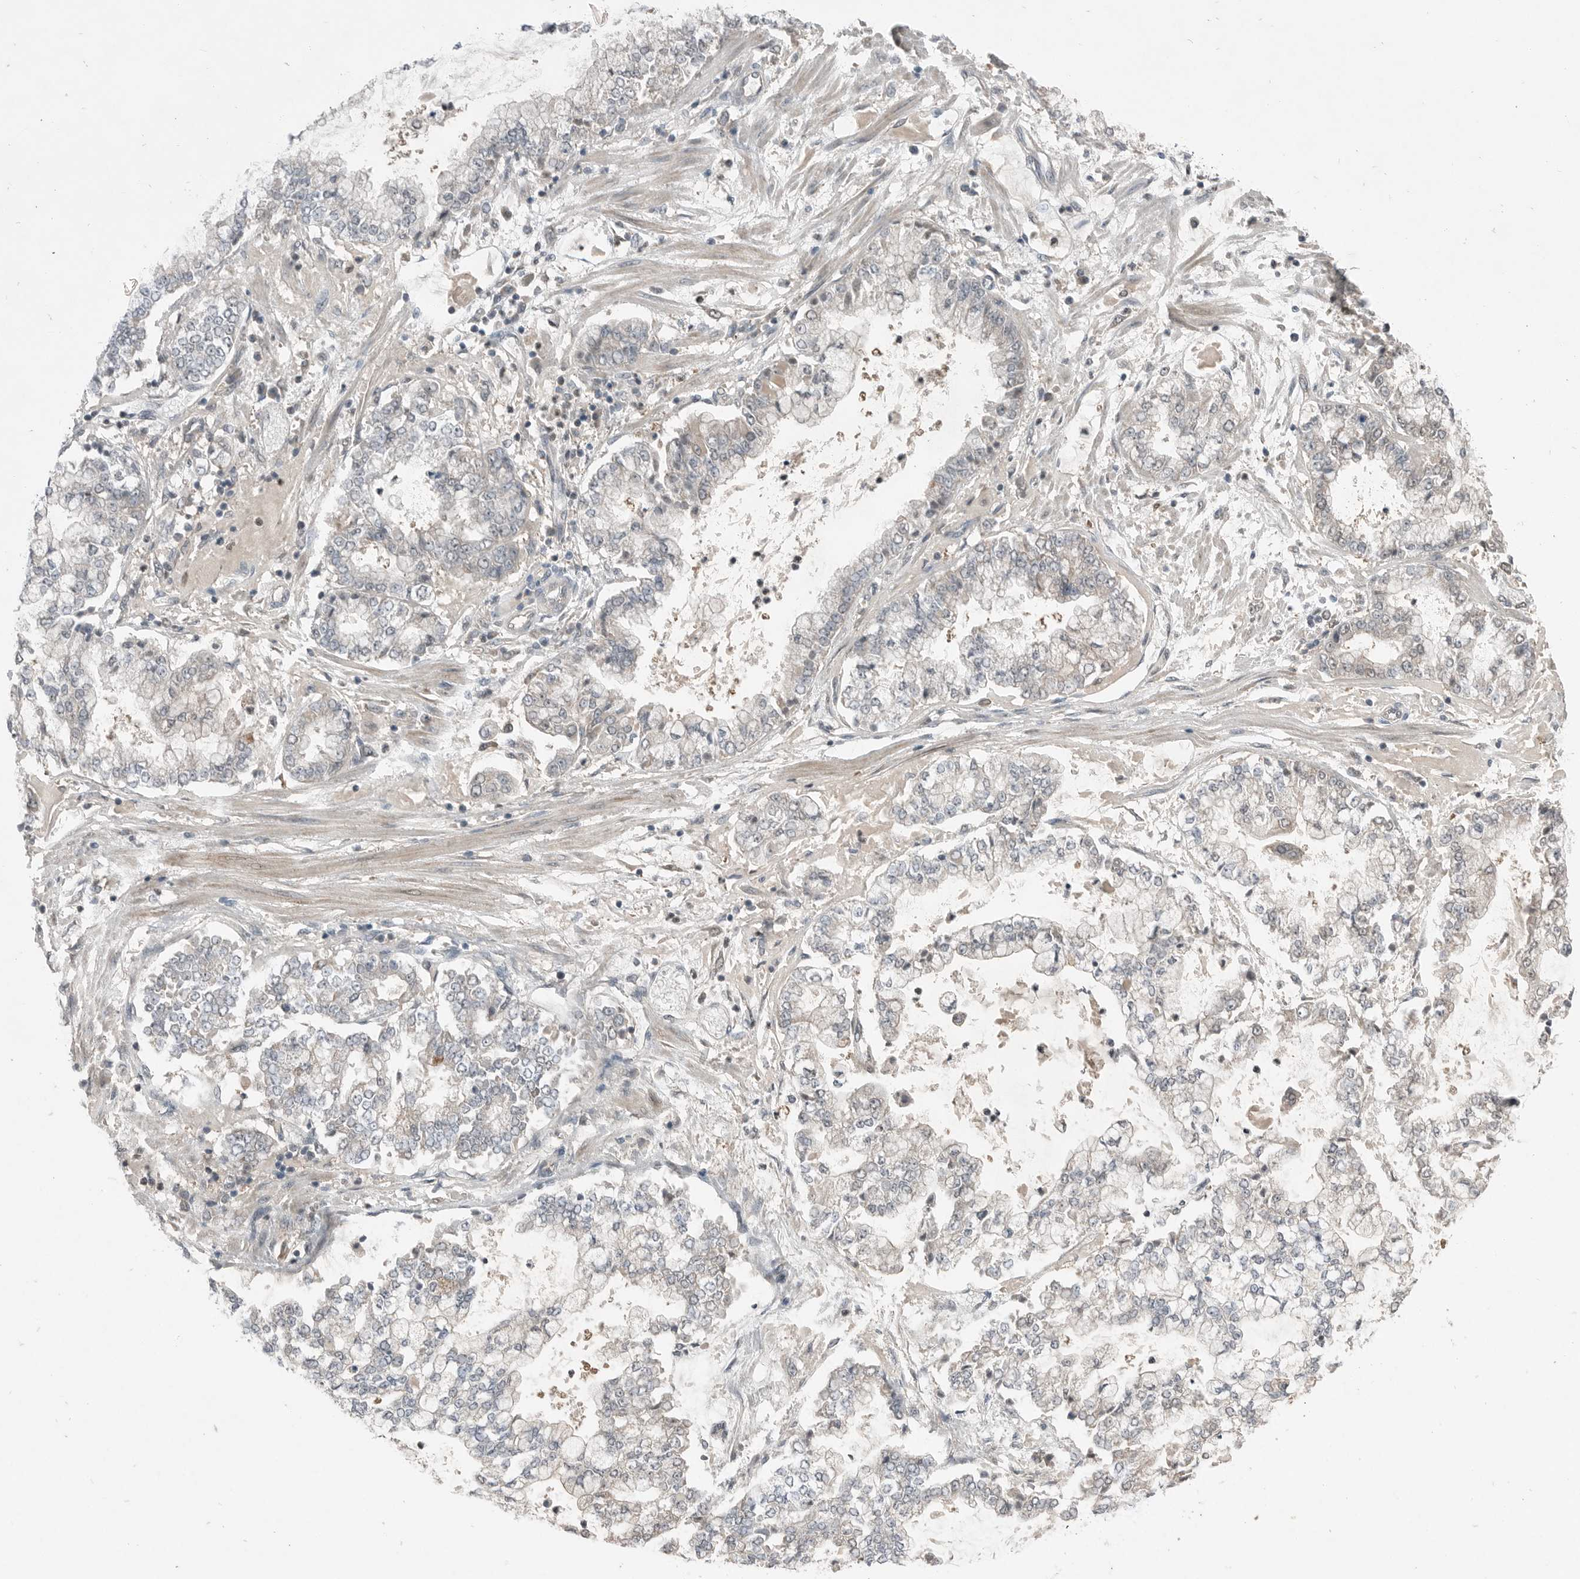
{"staining": {"intensity": "negative", "quantity": "none", "location": "none"}, "tissue": "stomach cancer", "cell_type": "Tumor cells", "image_type": "cancer", "snomed": [{"axis": "morphology", "description": "Adenocarcinoma, NOS"}, {"axis": "topography", "description": "Stomach"}], "caption": "An immunohistochemistry (IHC) image of stomach cancer (adenocarcinoma) is shown. There is no staining in tumor cells of stomach cancer (adenocarcinoma).", "gene": "MFAP3L", "patient": {"sex": "male", "age": 76}}